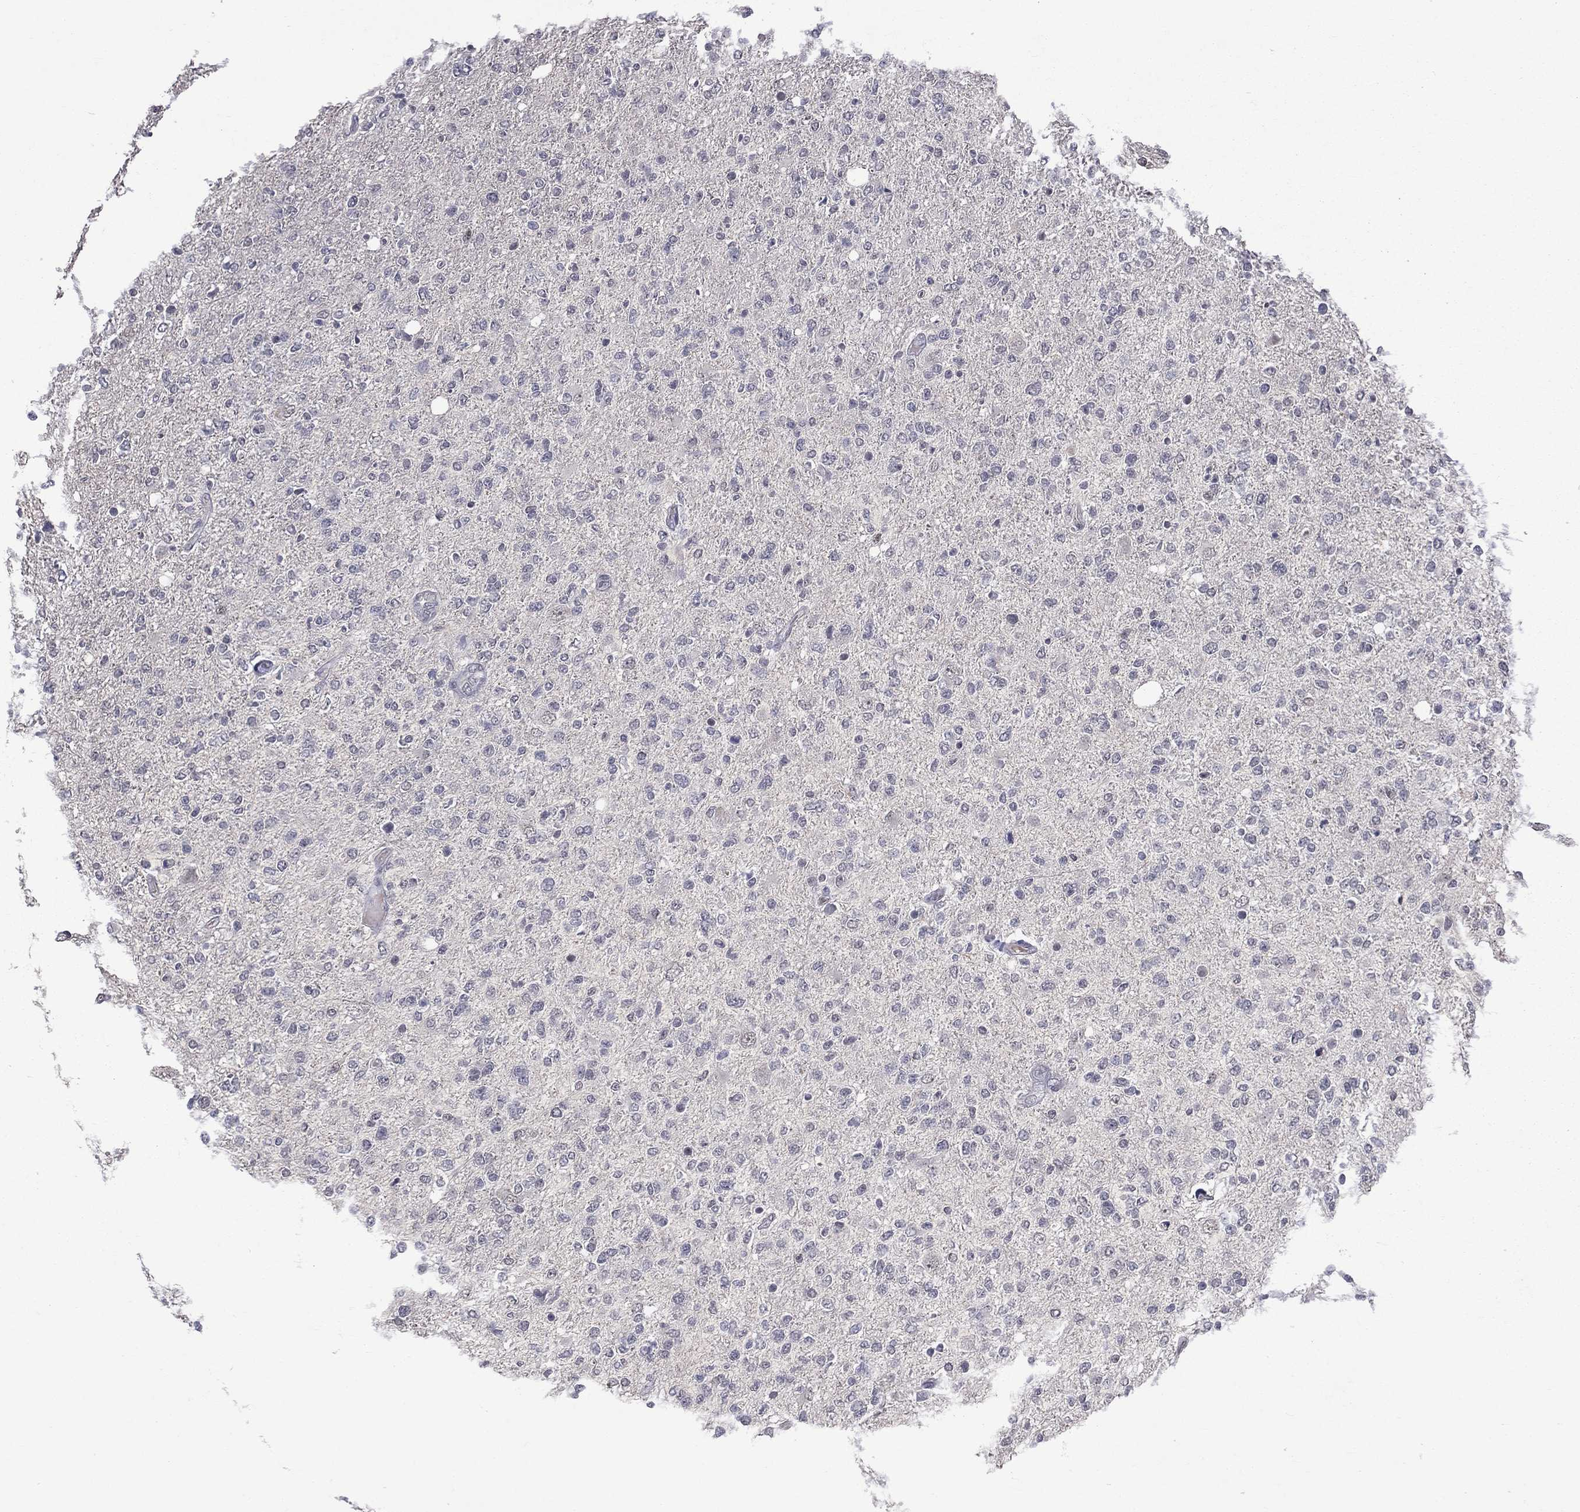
{"staining": {"intensity": "negative", "quantity": "none", "location": "none"}, "tissue": "glioma", "cell_type": "Tumor cells", "image_type": "cancer", "snomed": [{"axis": "morphology", "description": "Glioma, malignant, High grade"}, {"axis": "topography", "description": "Cerebral cortex"}], "caption": "This image is of glioma stained with IHC to label a protein in brown with the nuclei are counter-stained blue. There is no positivity in tumor cells.", "gene": "DSG4", "patient": {"sex": "male", "age": 70}}